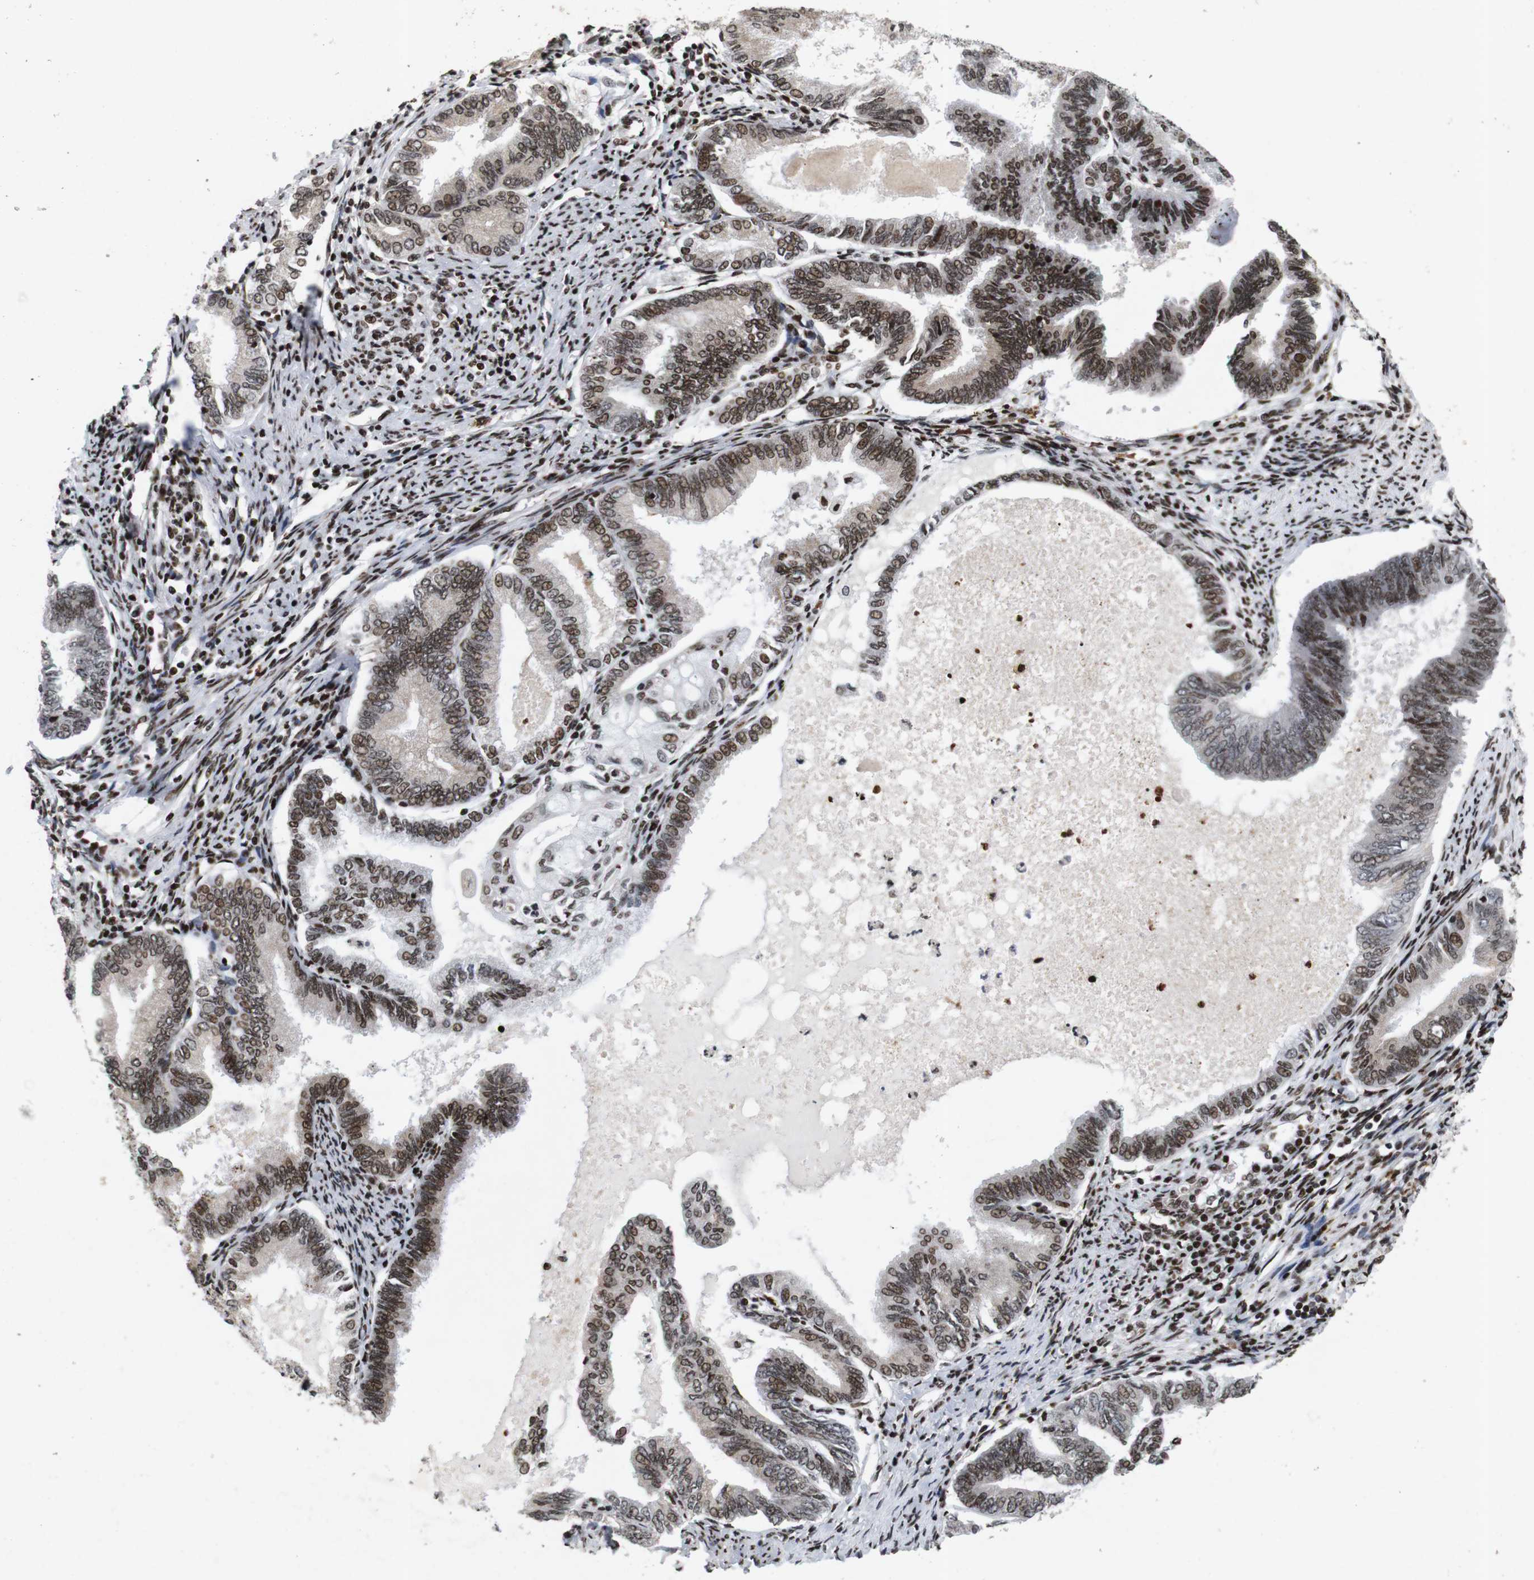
{"staining": {"intensity": "moderate", "quantity": ">75%", "location": "nuclear"}, "tissue": "endometrial cancer", "cell_type": "Tumor cells", "image_type": "cancer", "snomed": [{"axis": "morphology", "description": "Adenocarcinoma, NOS"}, {"axis": "topography", "description": "Endometrium"}], "caption": "A photomicrograph of human endometrial adenocarcinoma stained for a protein exhibits moderate nuclear brown staining in tumor cells. The protein is shown in brown color, while the nuclei are stained blue.", "gene": "MAGEH1", "patient": {"sex": "female", "age": 86}}